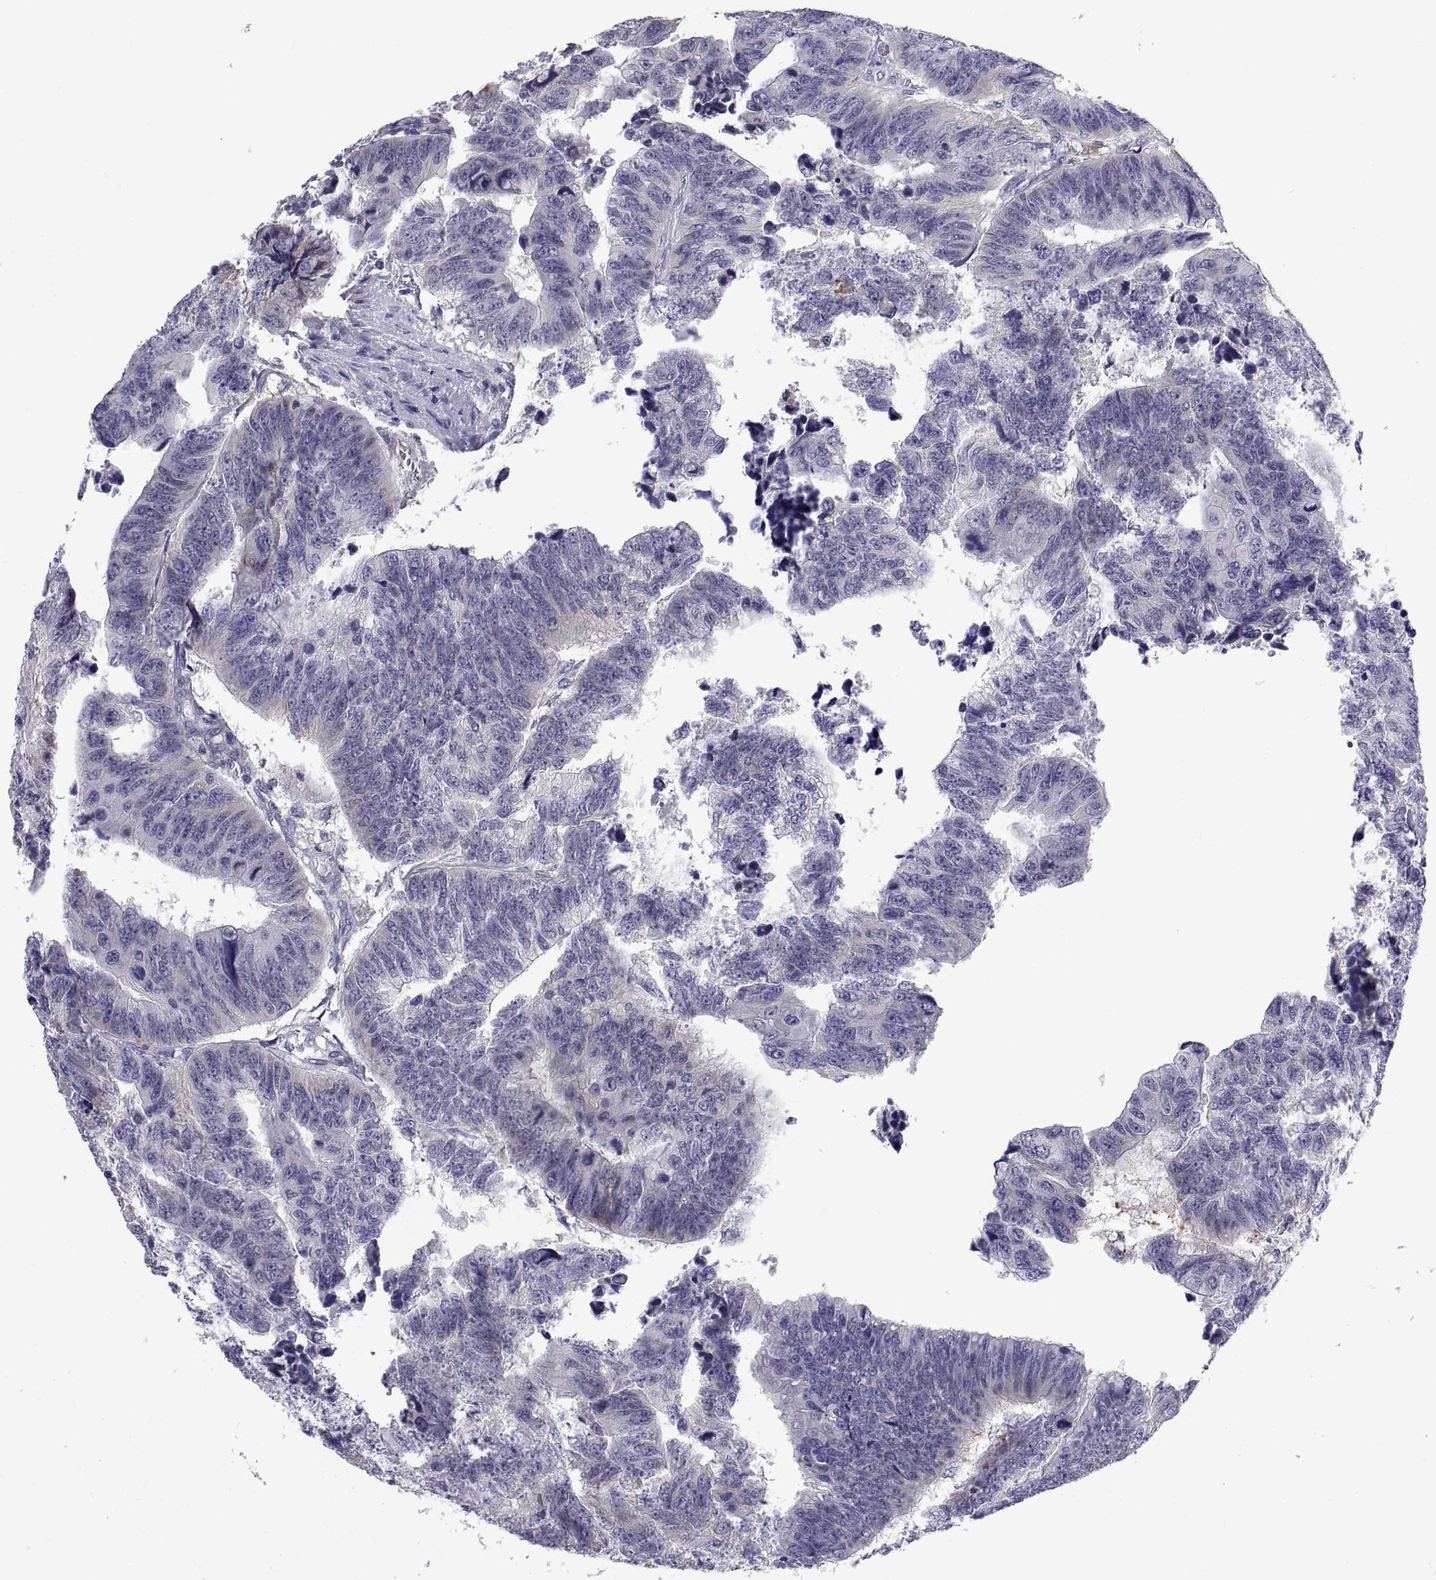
{"staining": {"intensity": "negative", "quantity": "none", "location": "none"}, "tissue": "colorectal cancer", "cell_type": "Tumor cells", "image_type": "cancer", "snomed": [{"axis": "morphology", "description": "Adenocarcinoma, NOS"}, {"axis": "topography", "description": "Rectum"}], "caption": "A photomicrograph of human adenocarcinoma (colorectal) is negative for staining in tumor cells.", "gene": "PKP1", "patient": {"sex": "female", "age": 85}}